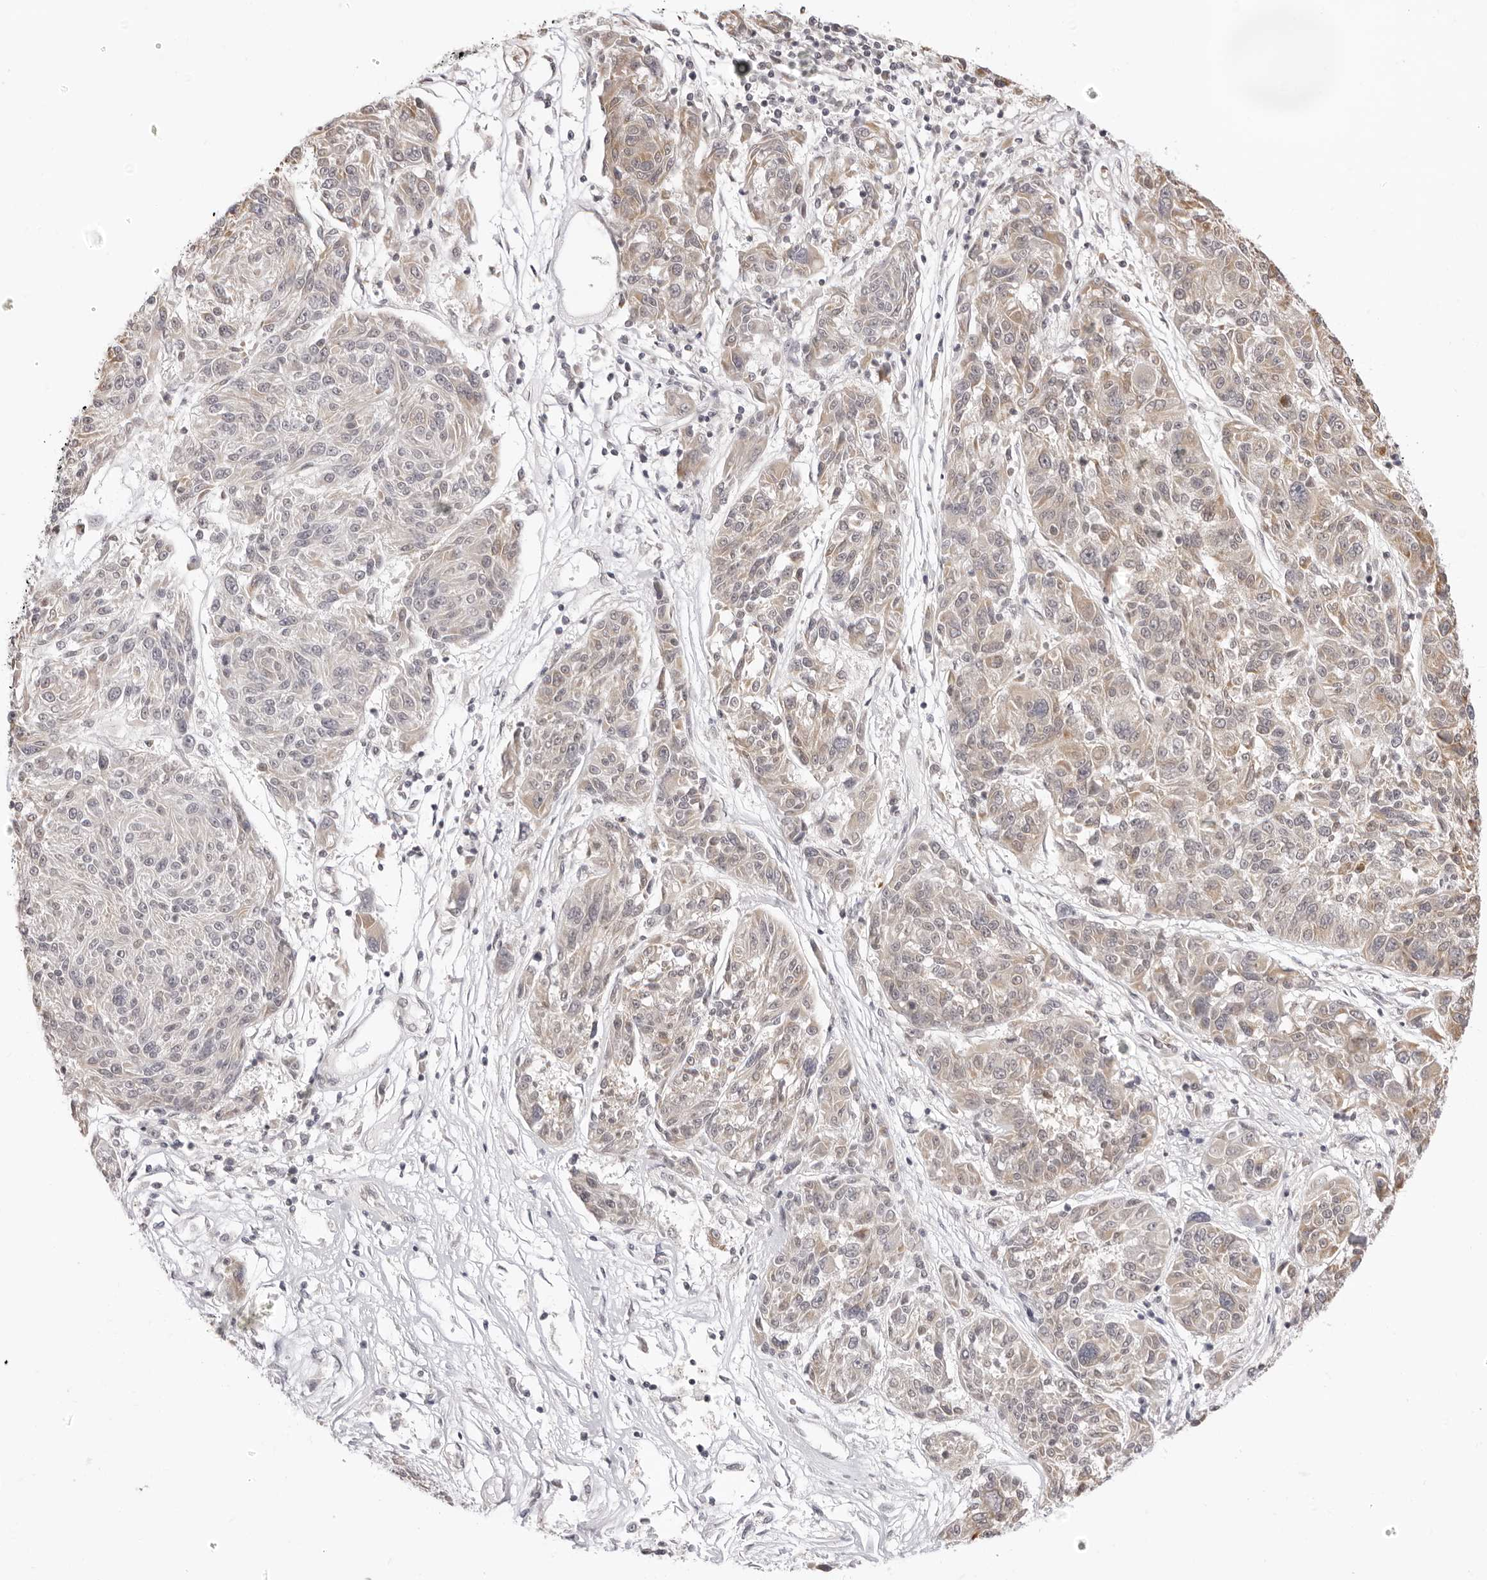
{"staining": {"intensity": "weak", "quantity": "25%-75%", "location": "cytoplasmic/membranous"}, "tissue": "melanoma", "cell_type": "Tumor cells", "image_type": "cancer", "snomed": [{"axis": "morphology", "description": "Malignant melanoma, NOS"}, {"axis": "topography", "description": "Skin"}], "caption": "Malignant melanoma tissue displays weak cytoplasmic/membranous staining in about 25%-75% of tumor cells, visualized by immunohistochemistry. (DAB IHC, brown staining for protein, blue staining for nuclei).", "gene": "FDPS", "patient": {"sex": "male", "age": 53}}